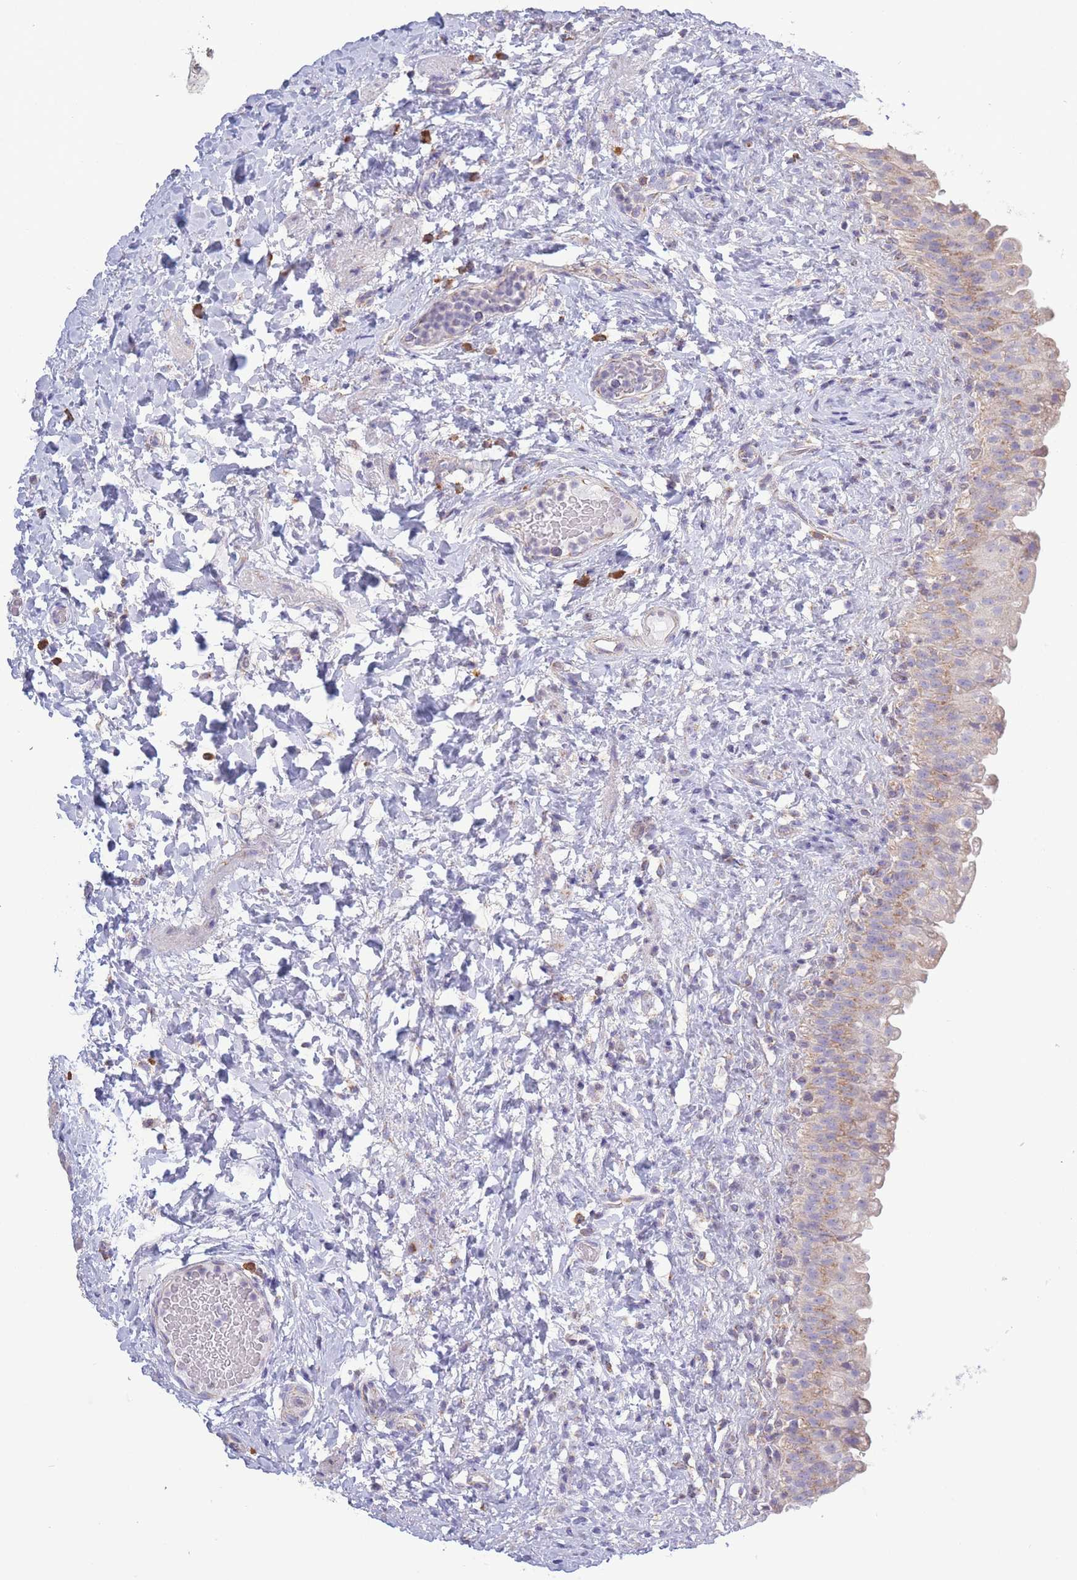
{"staining": {"intensity": "moderate", "quantity": "25%-75%", "location": "cytoplasmic/membranous"}, "tissue": "urinary bladder", "cell_type": "Urothelial cells", "image_type": "normal", "snomed": [{"axis": "morphology", "description": "Normal tissue, NOS"}, {"axis": "topography", "description": "Urinary bladder"}], "caption": "The image exhibits staining of normal urinary bladder, revealing moderate cytoplasmic/membranous protein expression (brown color) within urothelial cells.", "gene": "PDHA1", "patient": {"sex": "female", "age": 27}}